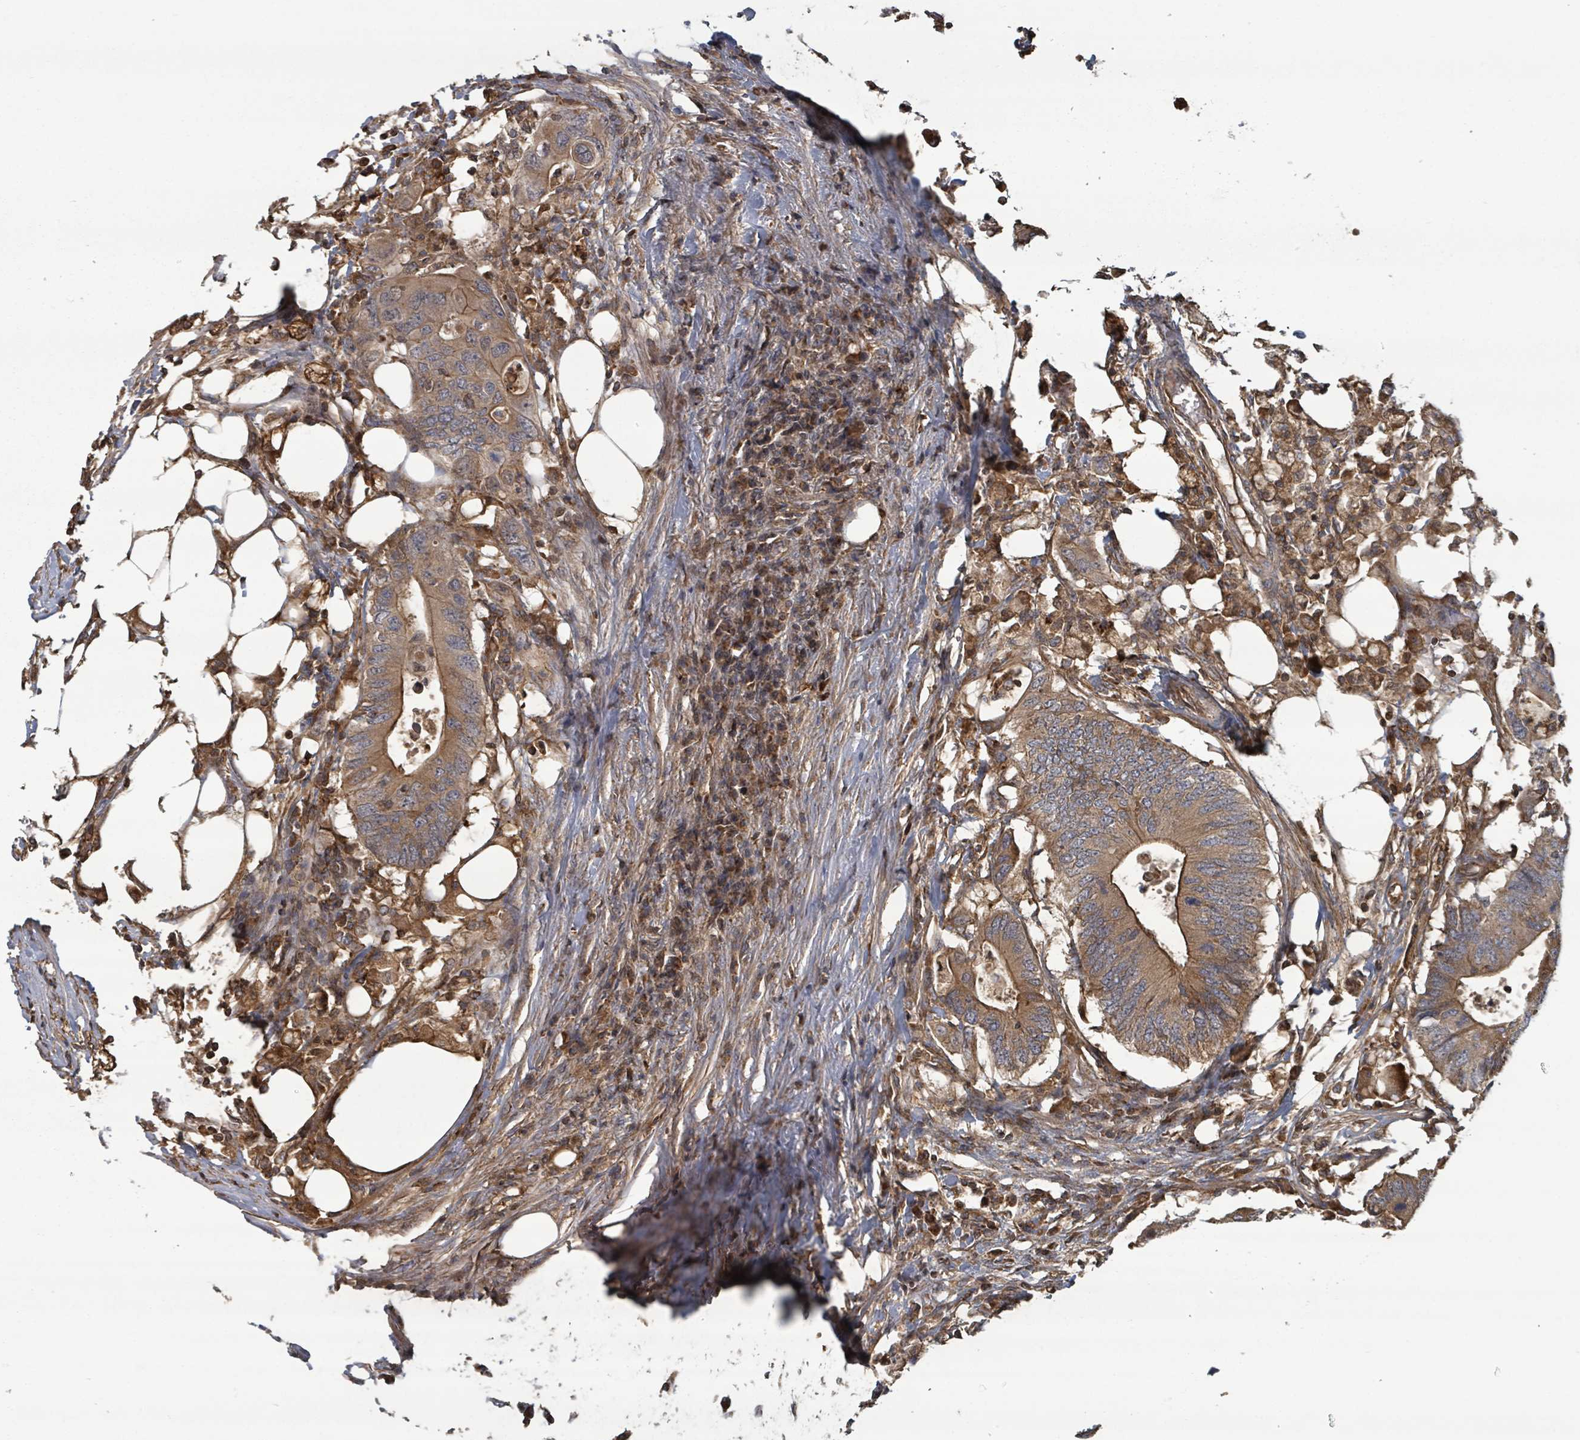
{"staining": {"intensity": "moderate", "quantity": ">75%", "location": "cytoplasmic/membranous"}, "tissue": "colorectal cancer", "cell_type": "Tumor cells", "image_type": "cancer", "snomed": [{"axis": "morphology", "description": "Adenocarcinoma, NOS"}, {"axis": "topography", "description": "Colon"}], "caption": "Protein expression analysis of human colorectal cancer (adenocarcinoma) reveals moderate cytoplasmic/membranous expression in approximately >75% of tumor cells. (Brightfield microscopy of DAB IHC at high magnification).", "gene": "GABBR1", "patient": {"sex": "male", "age": 71}}